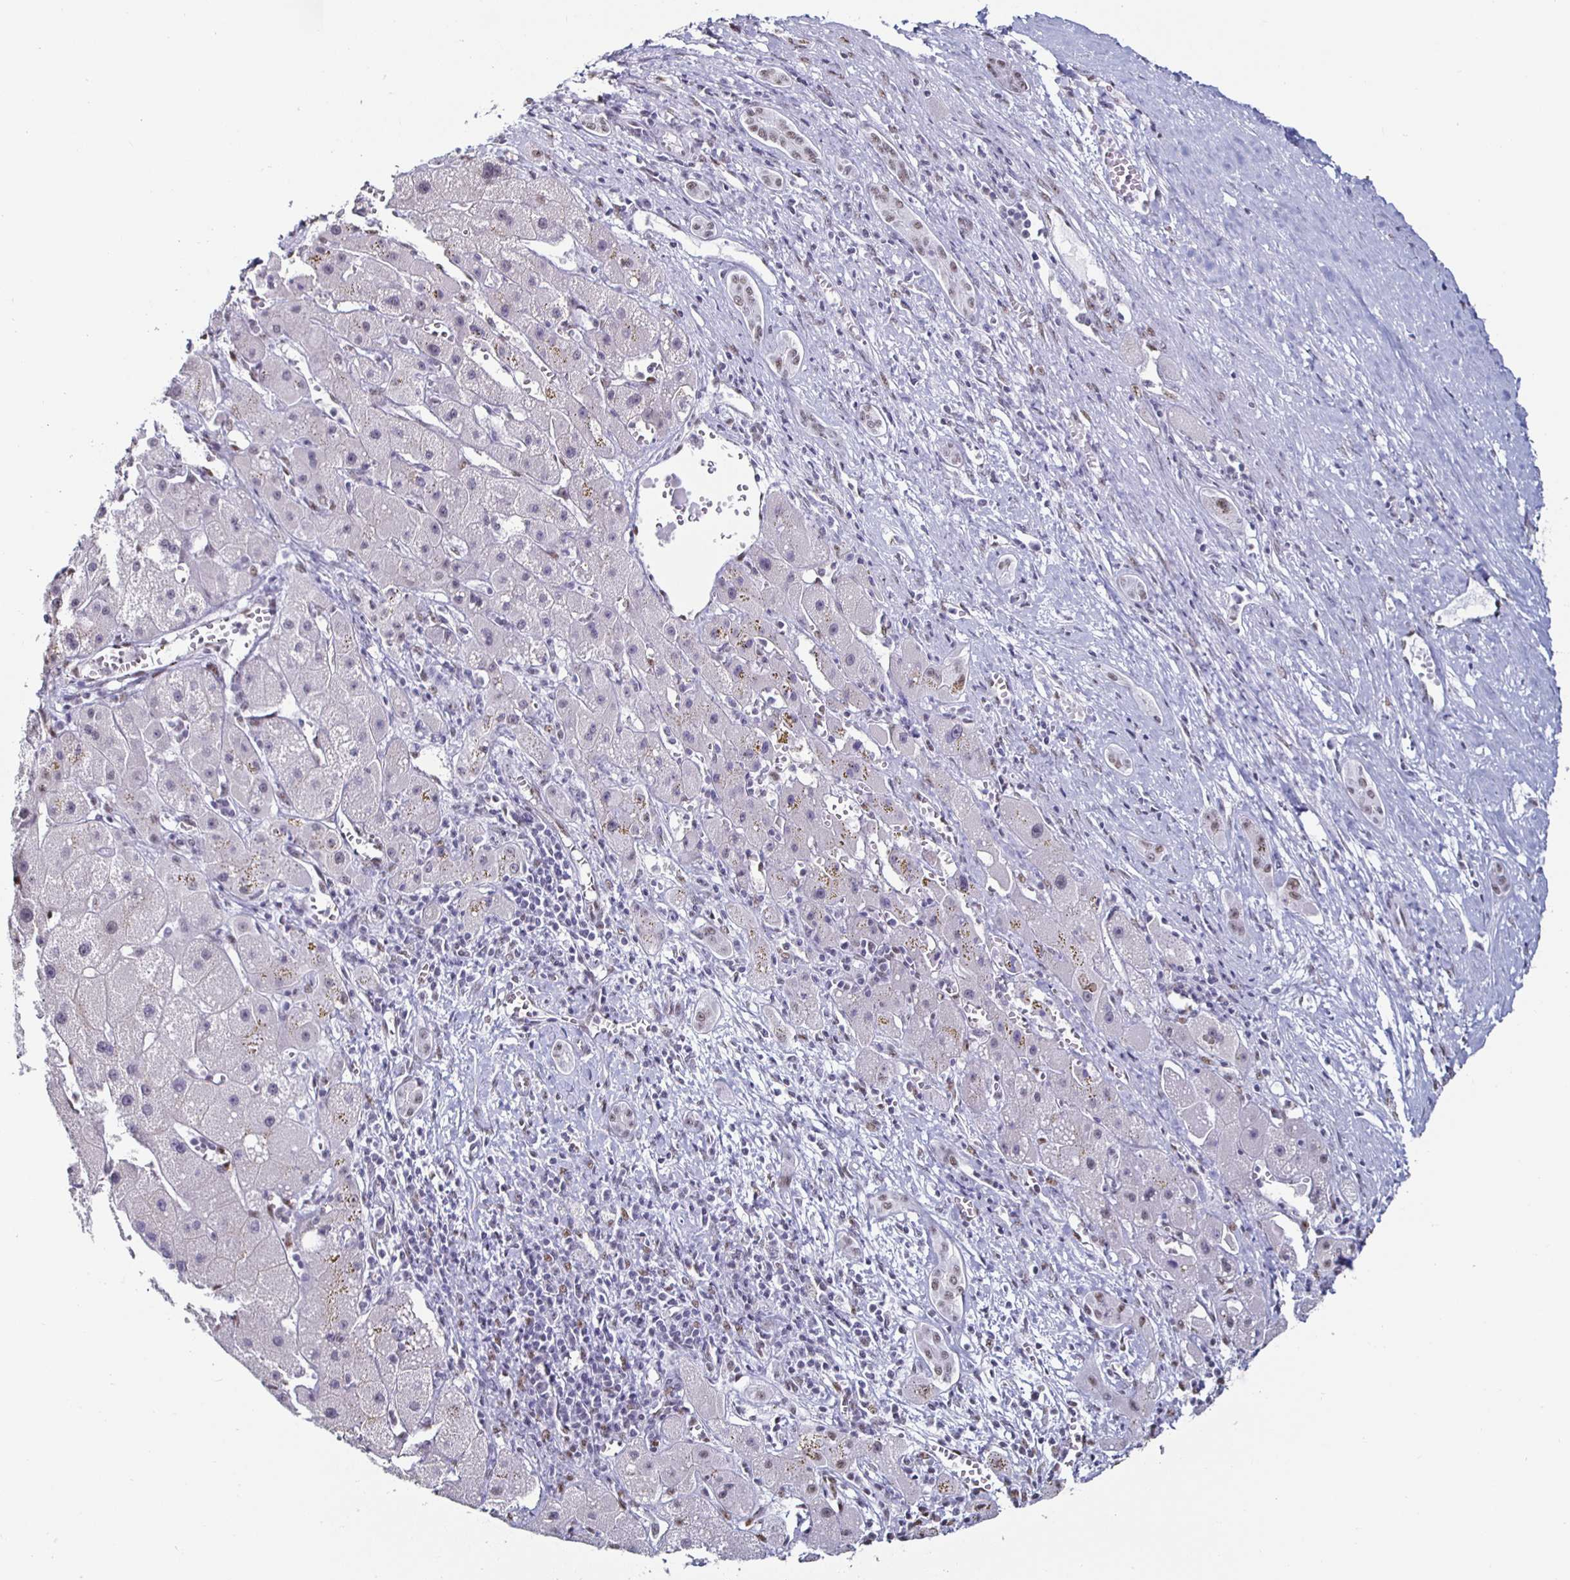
{"staining": {"intensity": "negative", "quantity": "none", "location": "none"}, "tissue": "liver cancer", "cell_type": "Tumor cells", "image_type": "cancer", "snomed": [{"axis": "morphology", "description": "Carcinoma, Hepatocellular, NOS"}, {"axis": "topography", "description": "Liver"}], "caption": "Immunohistochemical staining of human hepatocellular carcinoma (liver) displays no significant positivity in tumor cells. The staining was performed using DAB (3,3'-diaminobenzidine) to visualize the protein expression in brown, while the nuclei were stained in blue with hematoxylin (Magnification: 20x).", "gene": "DDX39B", "patient": {"sex": "female", "age": 82}}